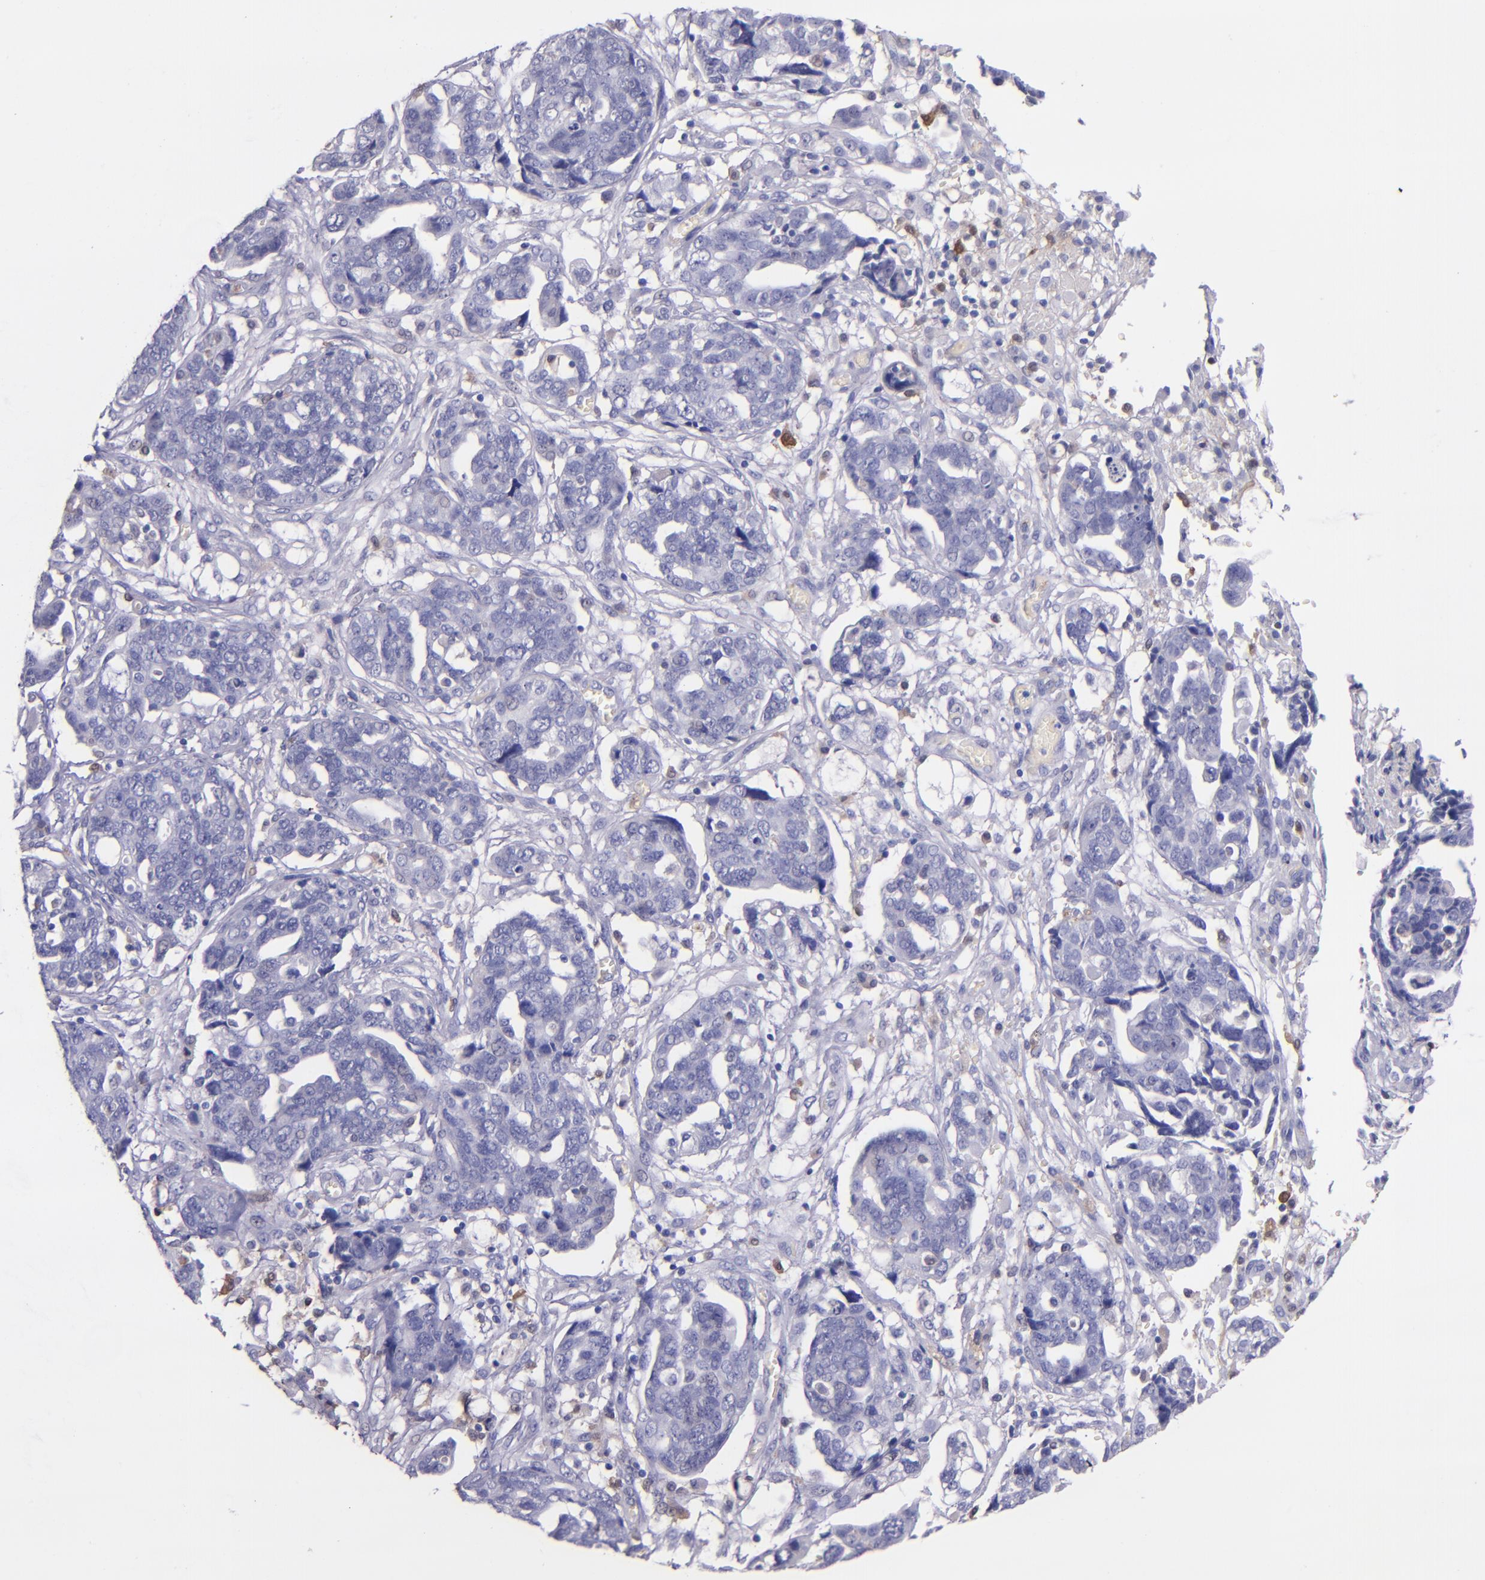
{"staining": {"intensity": "negative", "quantity": "none", "location": "none"}, "tissue": "ovarian cancer", "cell_type": "Tumor cells", "image_type": "cancer", "snomed": [{"axis": "morphology", "description": "Normal tissue, NOS"}, {"axis": "morphology", "description": "Cystadenocarcinoma, serous, NOS"}, {"axis": "topography", "description": "Fallopian tube"}, {"axis": "topography", "description": "Ovary"}], "caption": "IHC photomicrograph of neoplastic tissue: human serous cystadenocarcinoma (ovarian) stained with DAB (3,3'-diaminobenzidine) shows no significant protein expression in tumor cells.", "gene": "F13A1", "patient": {"sex": "female", "age": 56}}